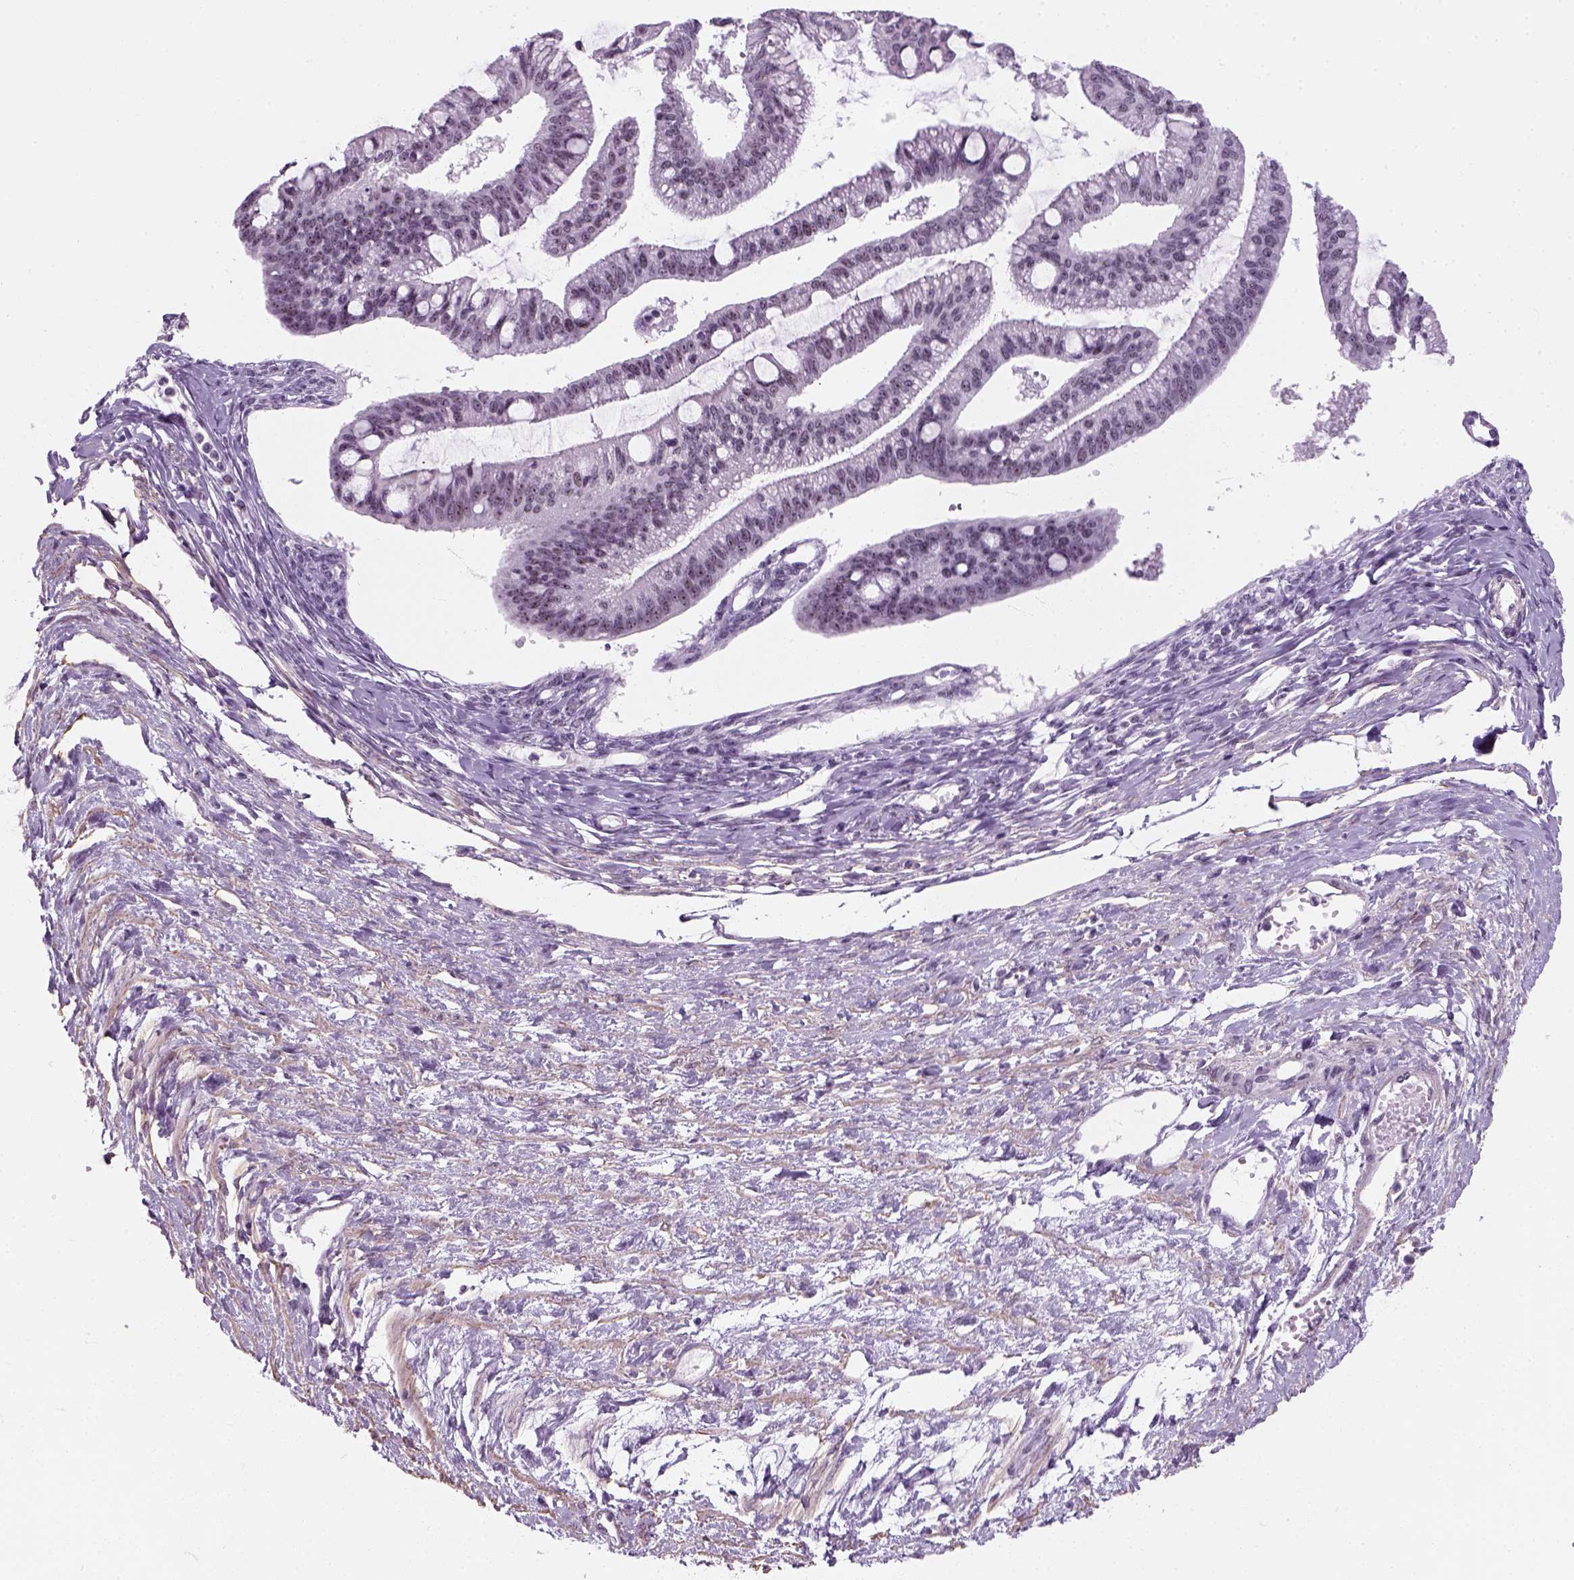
{"staining": {"intensity": "negative", "quantity": "none", "location": "none"}, "tissue": "ovarian cancer", "cell_type": "Tumor cells", "image_type": "cancer", "snomed": [{"axis": "morphology", "description": "Cystadenocarcinoma, mucinous, NOS"}, {"axis": "topography", "description": "Ovary"}], "caption": "Tumor cells are negative for brown protein staining in ovarian cancer (mucinous cystadenocarcinoma).", "gene": "ZNF865", "patient": {"sex": "female", "age": 73}}